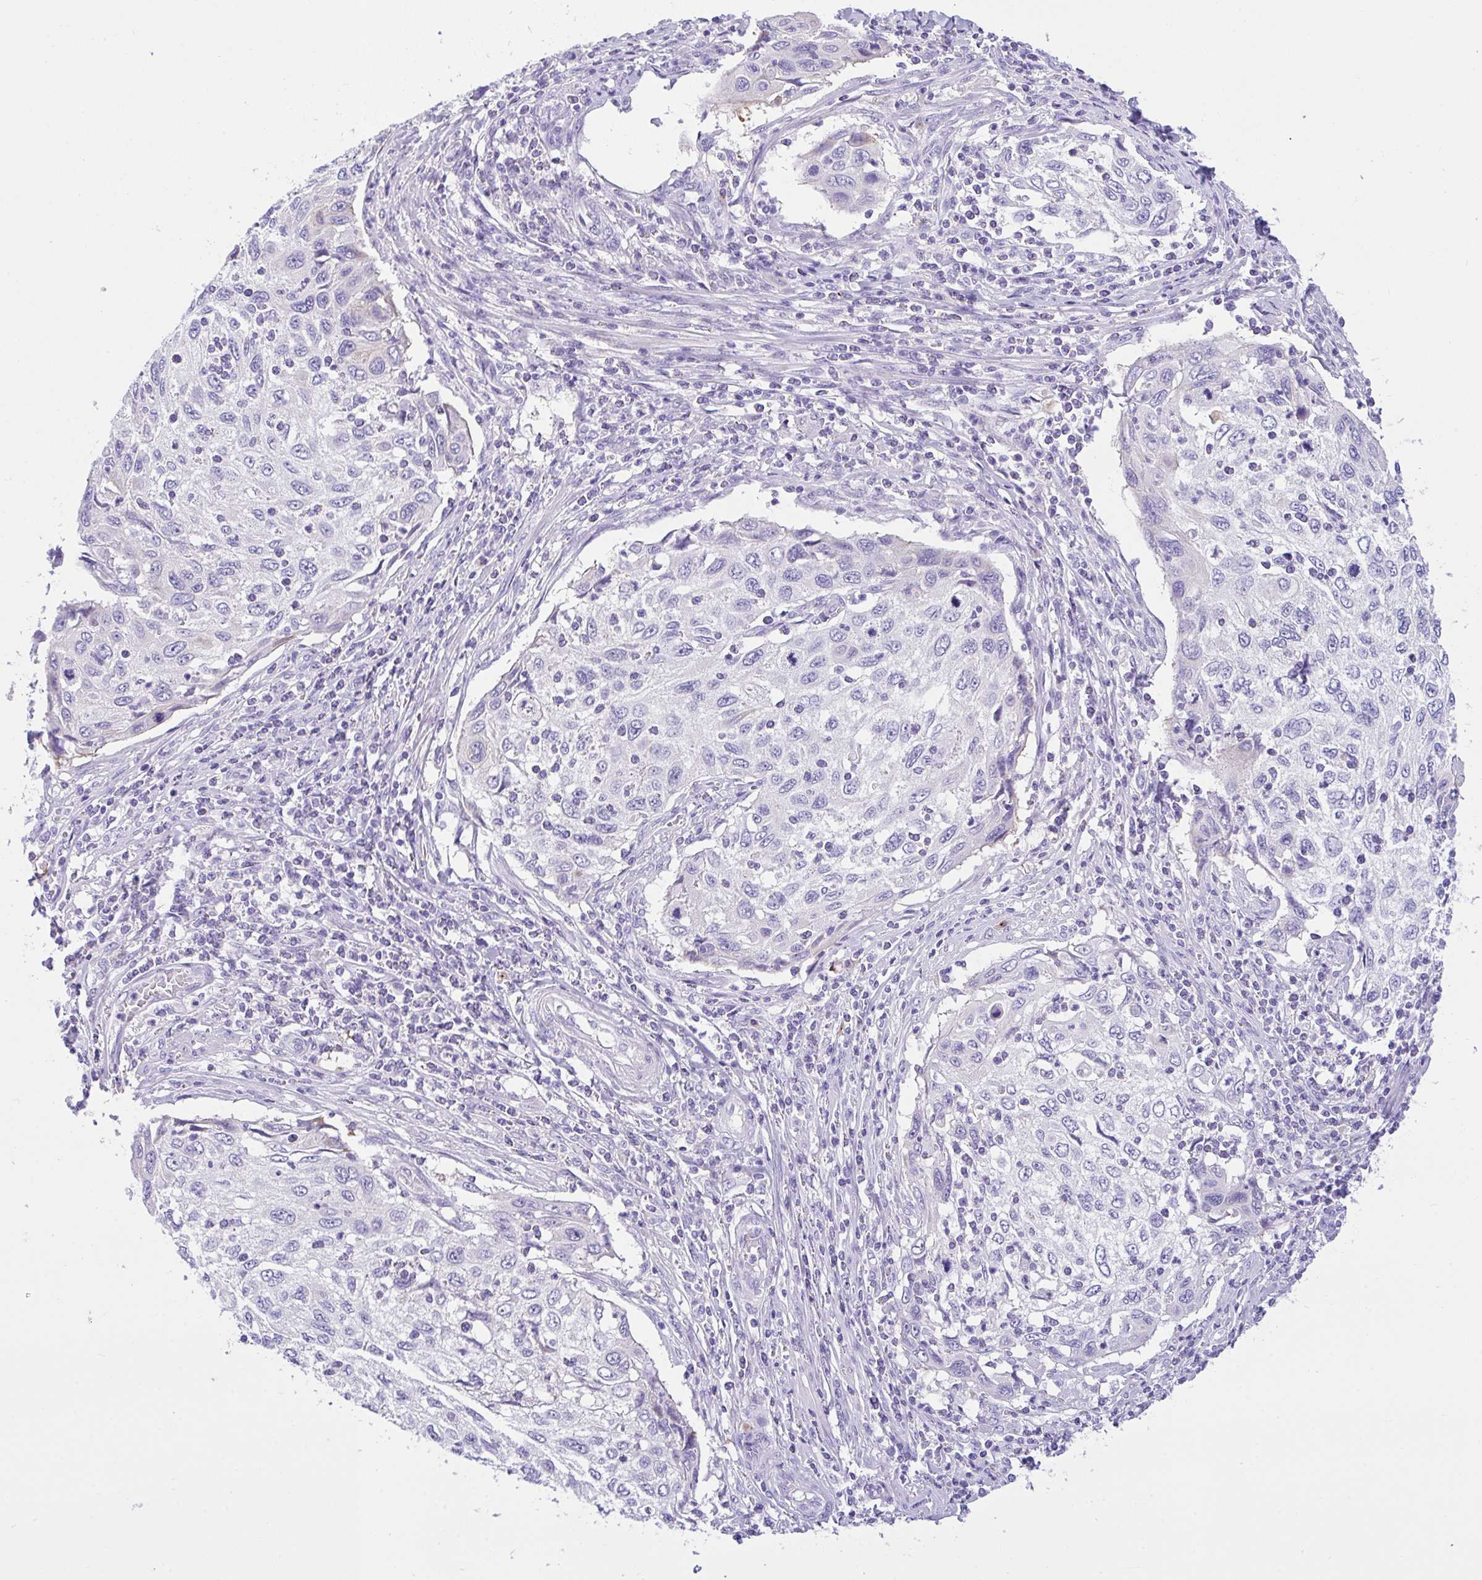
{"staining": {"intensity": "negative", "quantity": "none", "location": "none"}, "tissue": "cervical cancer", "cell_type": "Tumor cells", "image_type": "cancer", "snomed": [{"axis": "morphology", "description": "Squamous cell carcinoma, NOS"}, {"axis": "topography", "description": "Cervix"}], "caption": "Cervical cancer was stained to show a protein in brown. There is no significant positivity in tumor cells. Brightfield microscopy of immunohistochemistry (IHC) stained with DAB (brown) and hematoxylin (blue), captured at high magnification.", "gene": "FBXL20", "patient": {"sex": "female", "age": 70}}